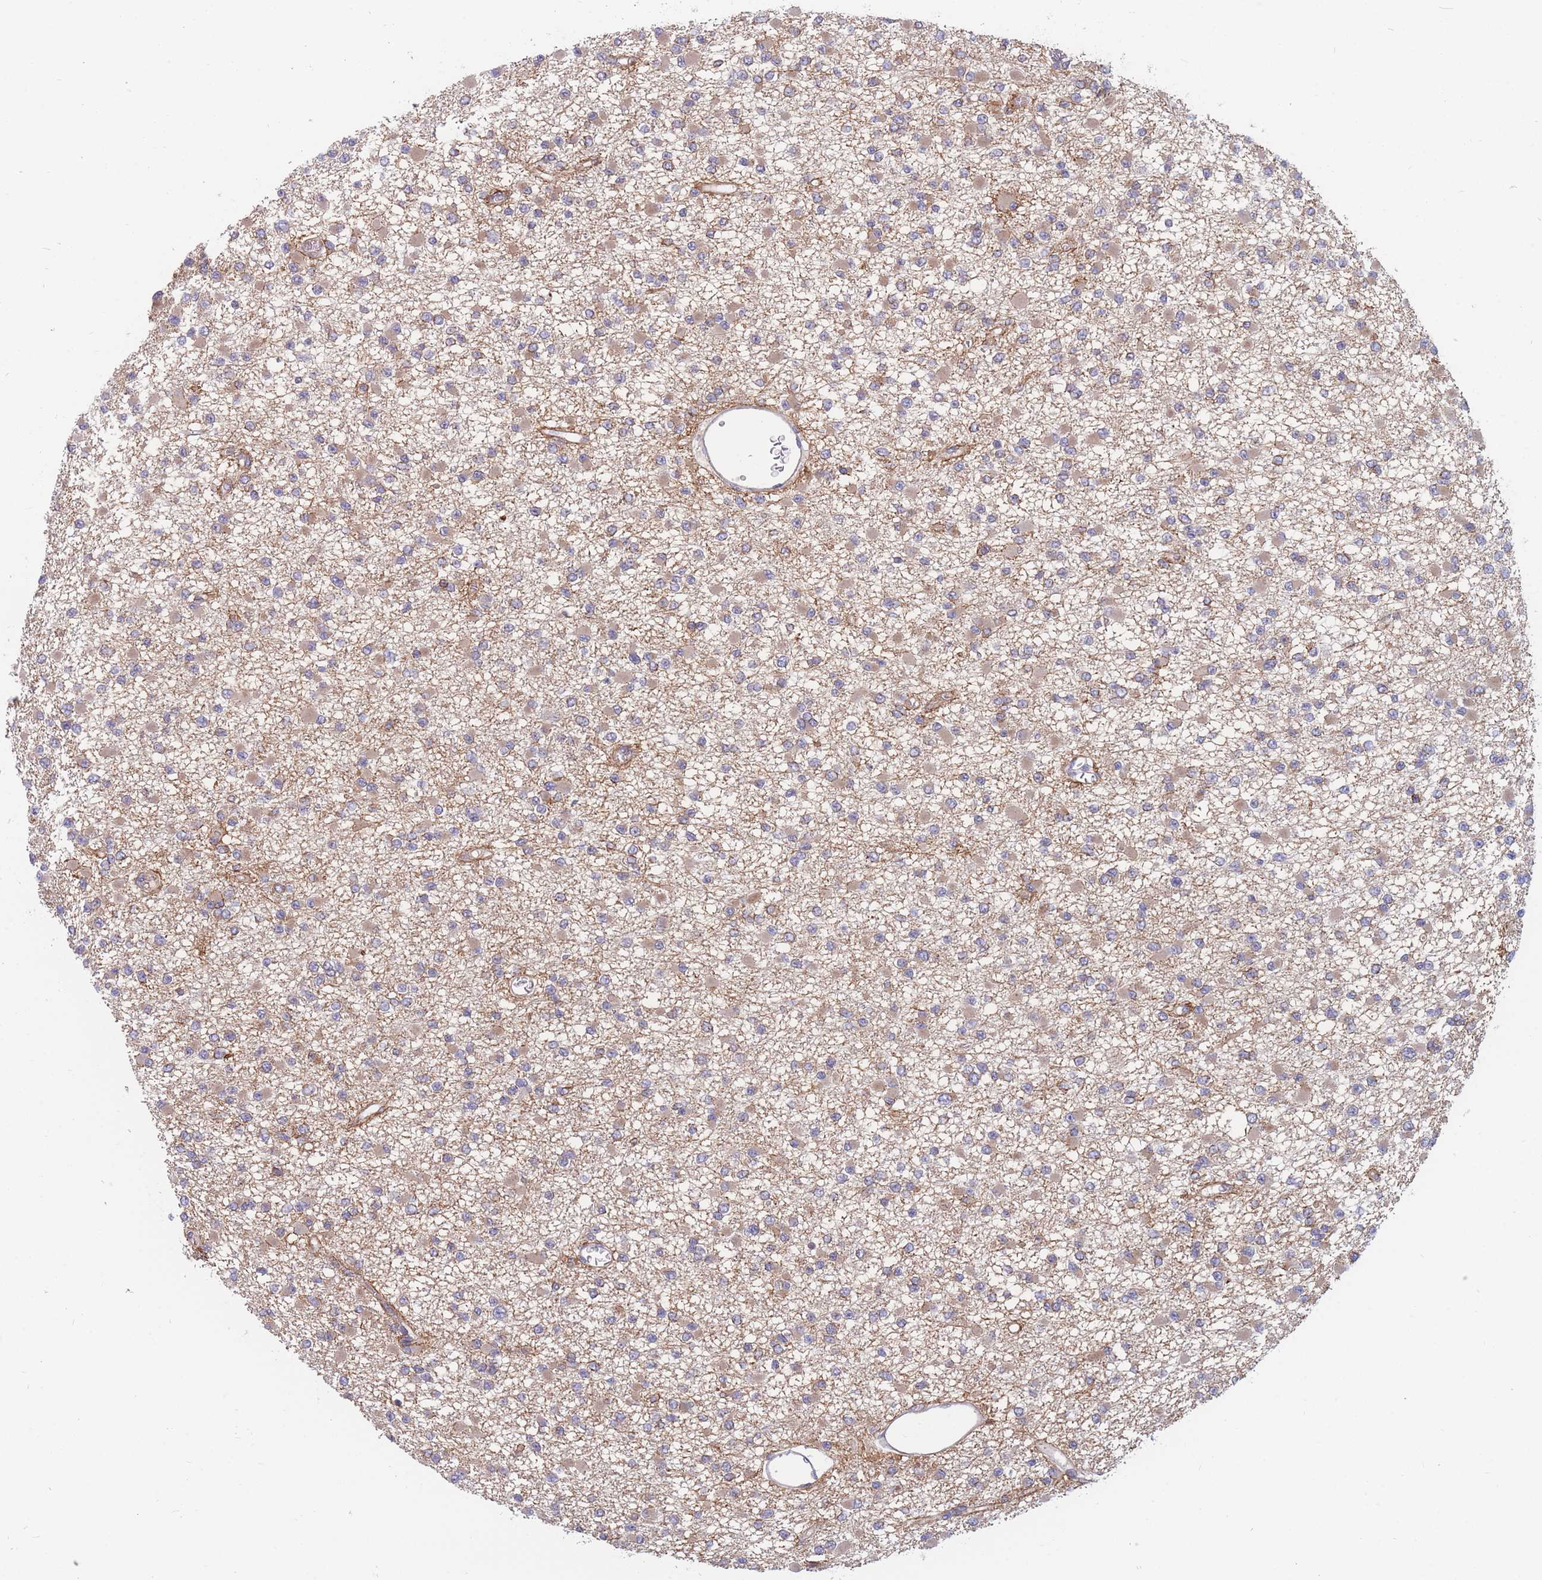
{"staining": {"intensity": "negative", "quantity": "none", "location": "none"}, "tissue": "glioma", "cell_type": "Tumor cells", "image_type": "cancer", "snomed": [{"axis": "morphology", "description": "Glioma, malignant, Low grade"}, {"axis": "topography", "description": "Brain"}], "caption": "Immunohistochemistry photomicrograph of human glioma stained for a protein (brown), which shows no expression in tumor cells.", "gene": "TMEM131L", "patient": {"sex": "female", "age": 22}}